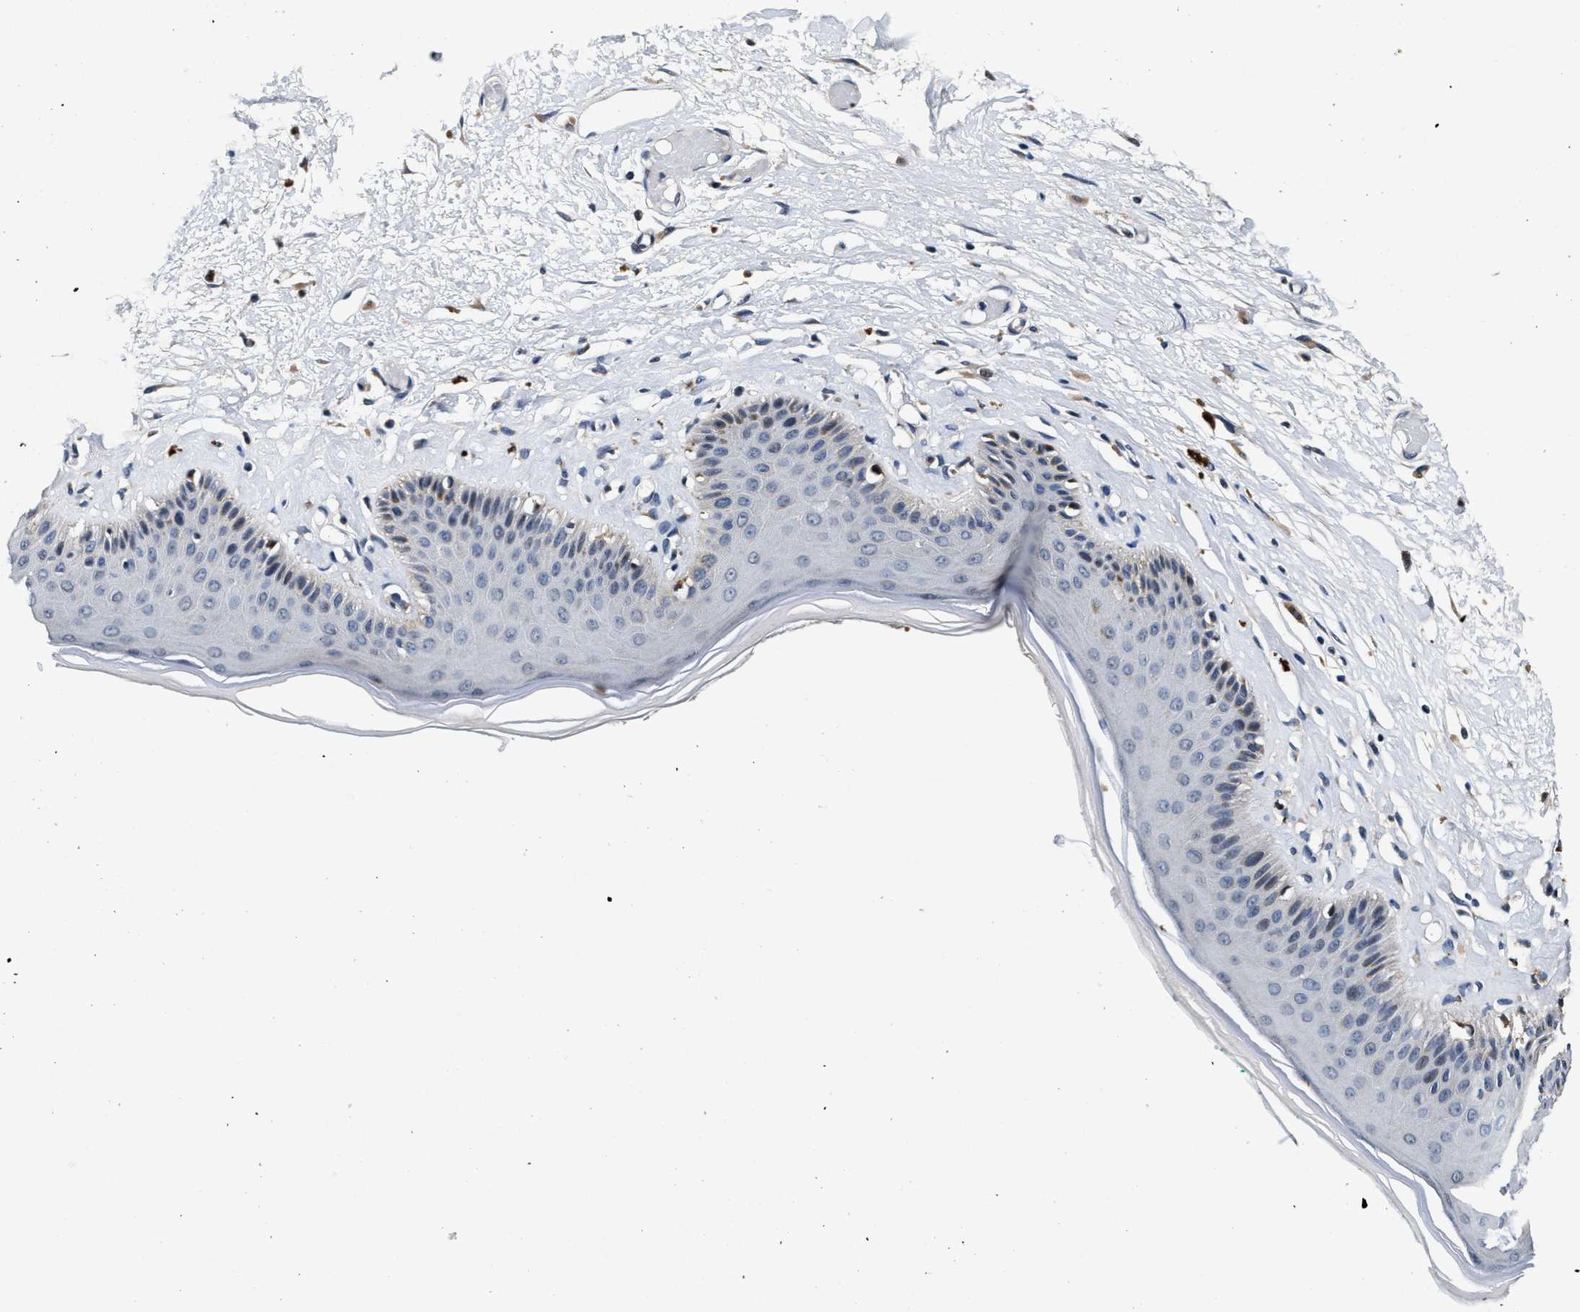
{"staining": {"intensity": "moderate", "quantity": "<25%", "location": "cytoplasmic/membranous"}, "tissue": "skin", "cell_type": "Epidermal cells", "image_type": "normal", "snomed": [{"axis": "morphology", "description": "Normal tissue, NOS"}, {"axis": "topography", "description": "Vulva"}], "caption": "DAB (3,3'-diaminobenzidine) immunohistochemical staining of benign skin displays moderate cytoplasmic/membranous protein staining in about <25% of epidermal cells. (DAB (3,3'-diaminobenzidine) IHC with brightfield microscopy, high magnification).", "gene": "TMEM53", "patient": {"sex": "female", "age": 73}}